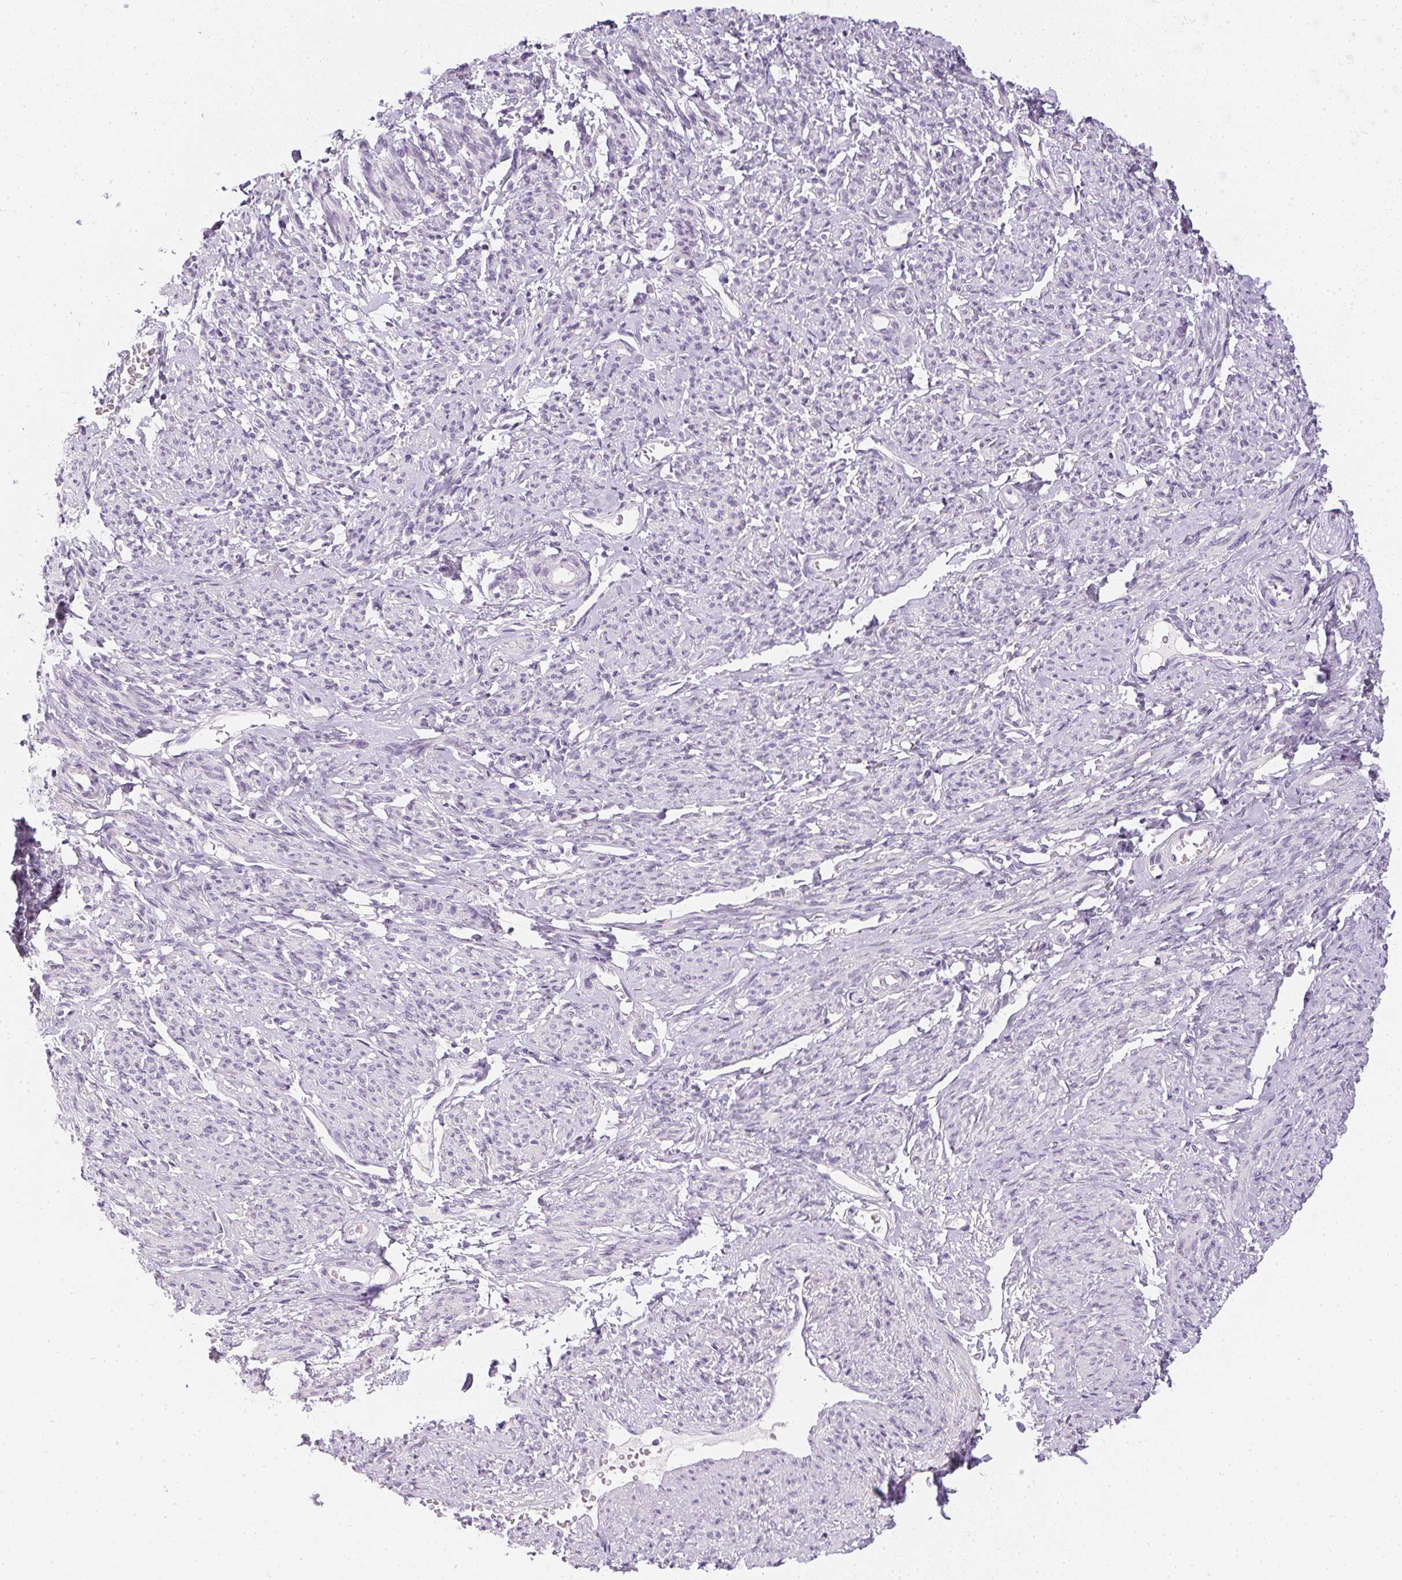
{"staining": {"intensity": "negative", "quantity": "none", "location": "none"}, "tissue": "smooth muscle", "cell_type": "Smooth muscle cells", "image_type": "normal", "snomed": [{"axis": "morphology", "description": "Normal tissue, NOS"}, {"axis": "topography", "description": "Smooth muscle"}], "caption": "Benign smooth muscle was stained to show a protein in brown. There is no significant expression in smooth muscle cells.", "gene": "PPY", "patient": {"sex": "female", "age": 65}}